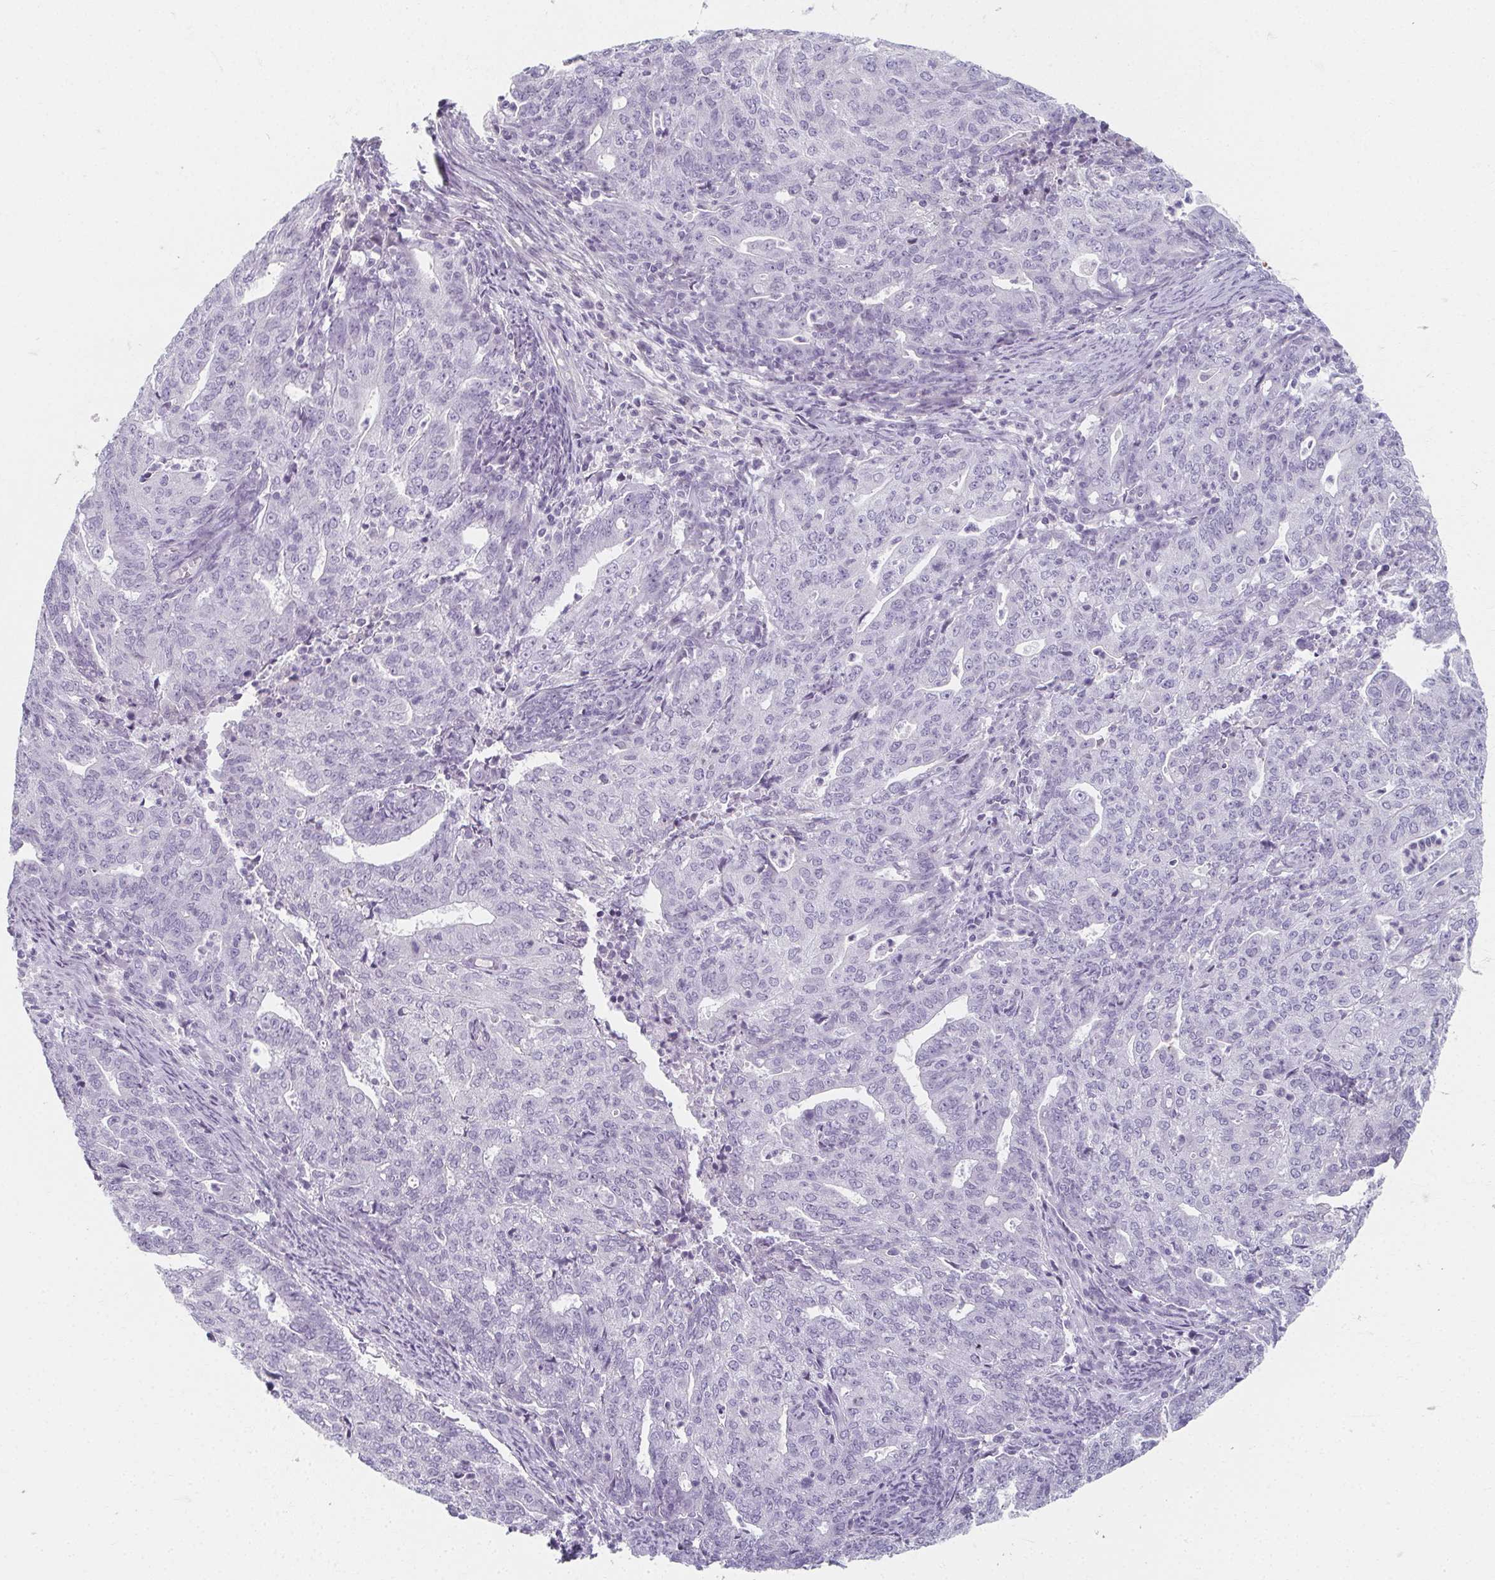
{"staining": {"intensity": "negative", "quantity": "none", "location": "none"}, "tissue": "endometrial cancer", "cell_type": "Tumor cells", "image_type": "cancer", "snomed": [{"axis": "morphology", "description": "Adenocarcinoma, NOS"}, {"axis": "topography", "description": "Endometrium"}], "caption": "This is an immunohistochemistry image of human endometrial adenocarcinoma. There is no expression in tumor cells.", "gene": "CAMKV", "patient": {"sex": "female", "age": 82}}